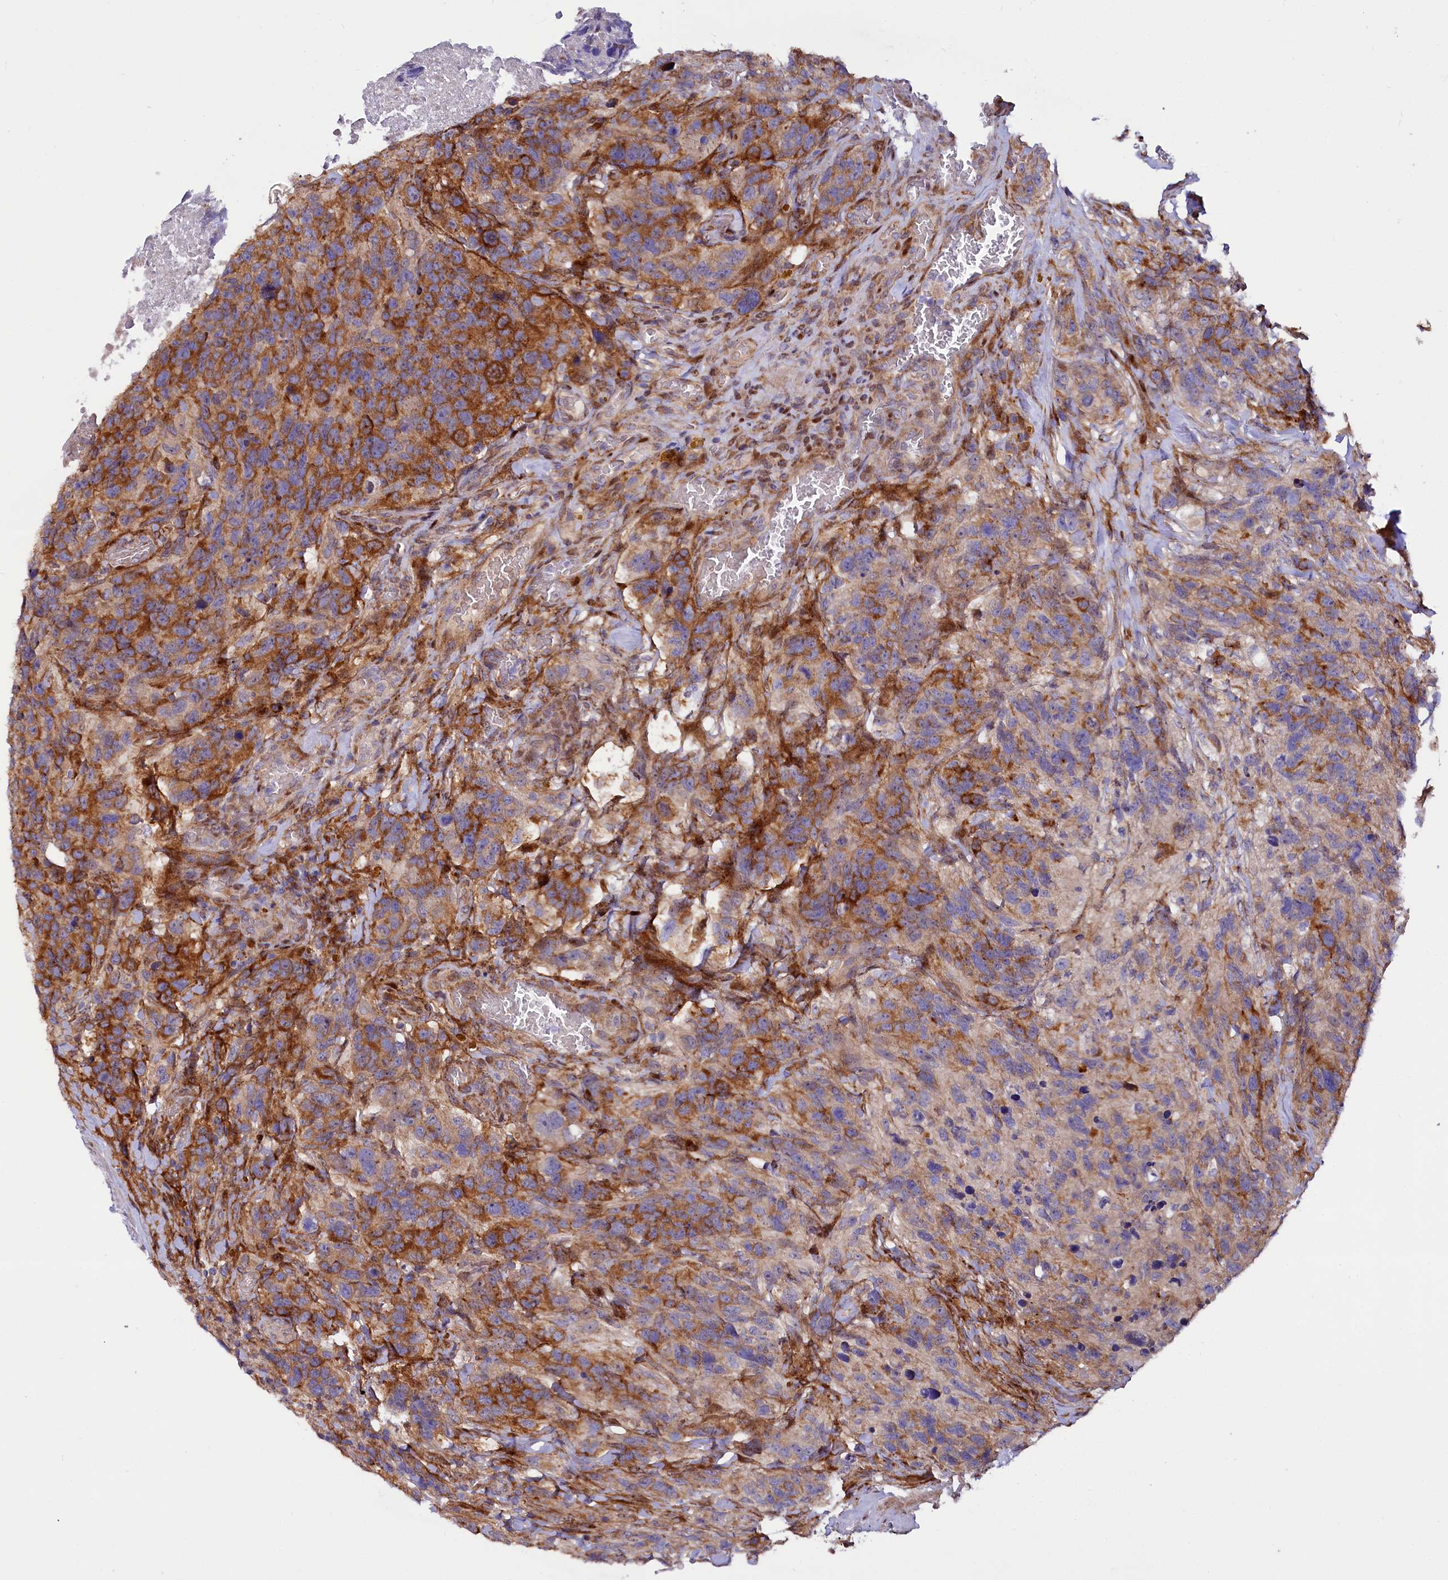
{"staining": {"intensity": "strong", "quantity": "25%-75%", "location": "cytoplasmic/membranous"}, "tissue": "glioma", "cell_type": "Tumor cells", "image_type": "cancer", "snomed": [{"axis": "morphology", "description": "Glioma, malignant, High grade"}, {"axis": "topography", "description": "Brain"}], "caption": "An IHC photomicrograph of neoplastic tissue is shown. Protein staining in brown labels strong cytoplasmic/membranous positivity in malignant glioma (high-grade) within tumor cells. The staining was performed using DAB (3,3'-diaminobenzidine), with brown indicating positive protein expression. Nuclei are stained blue with hematoxylin.", "gene": "PDZRN3", "patient": {"sex": "male", "age": 69}}